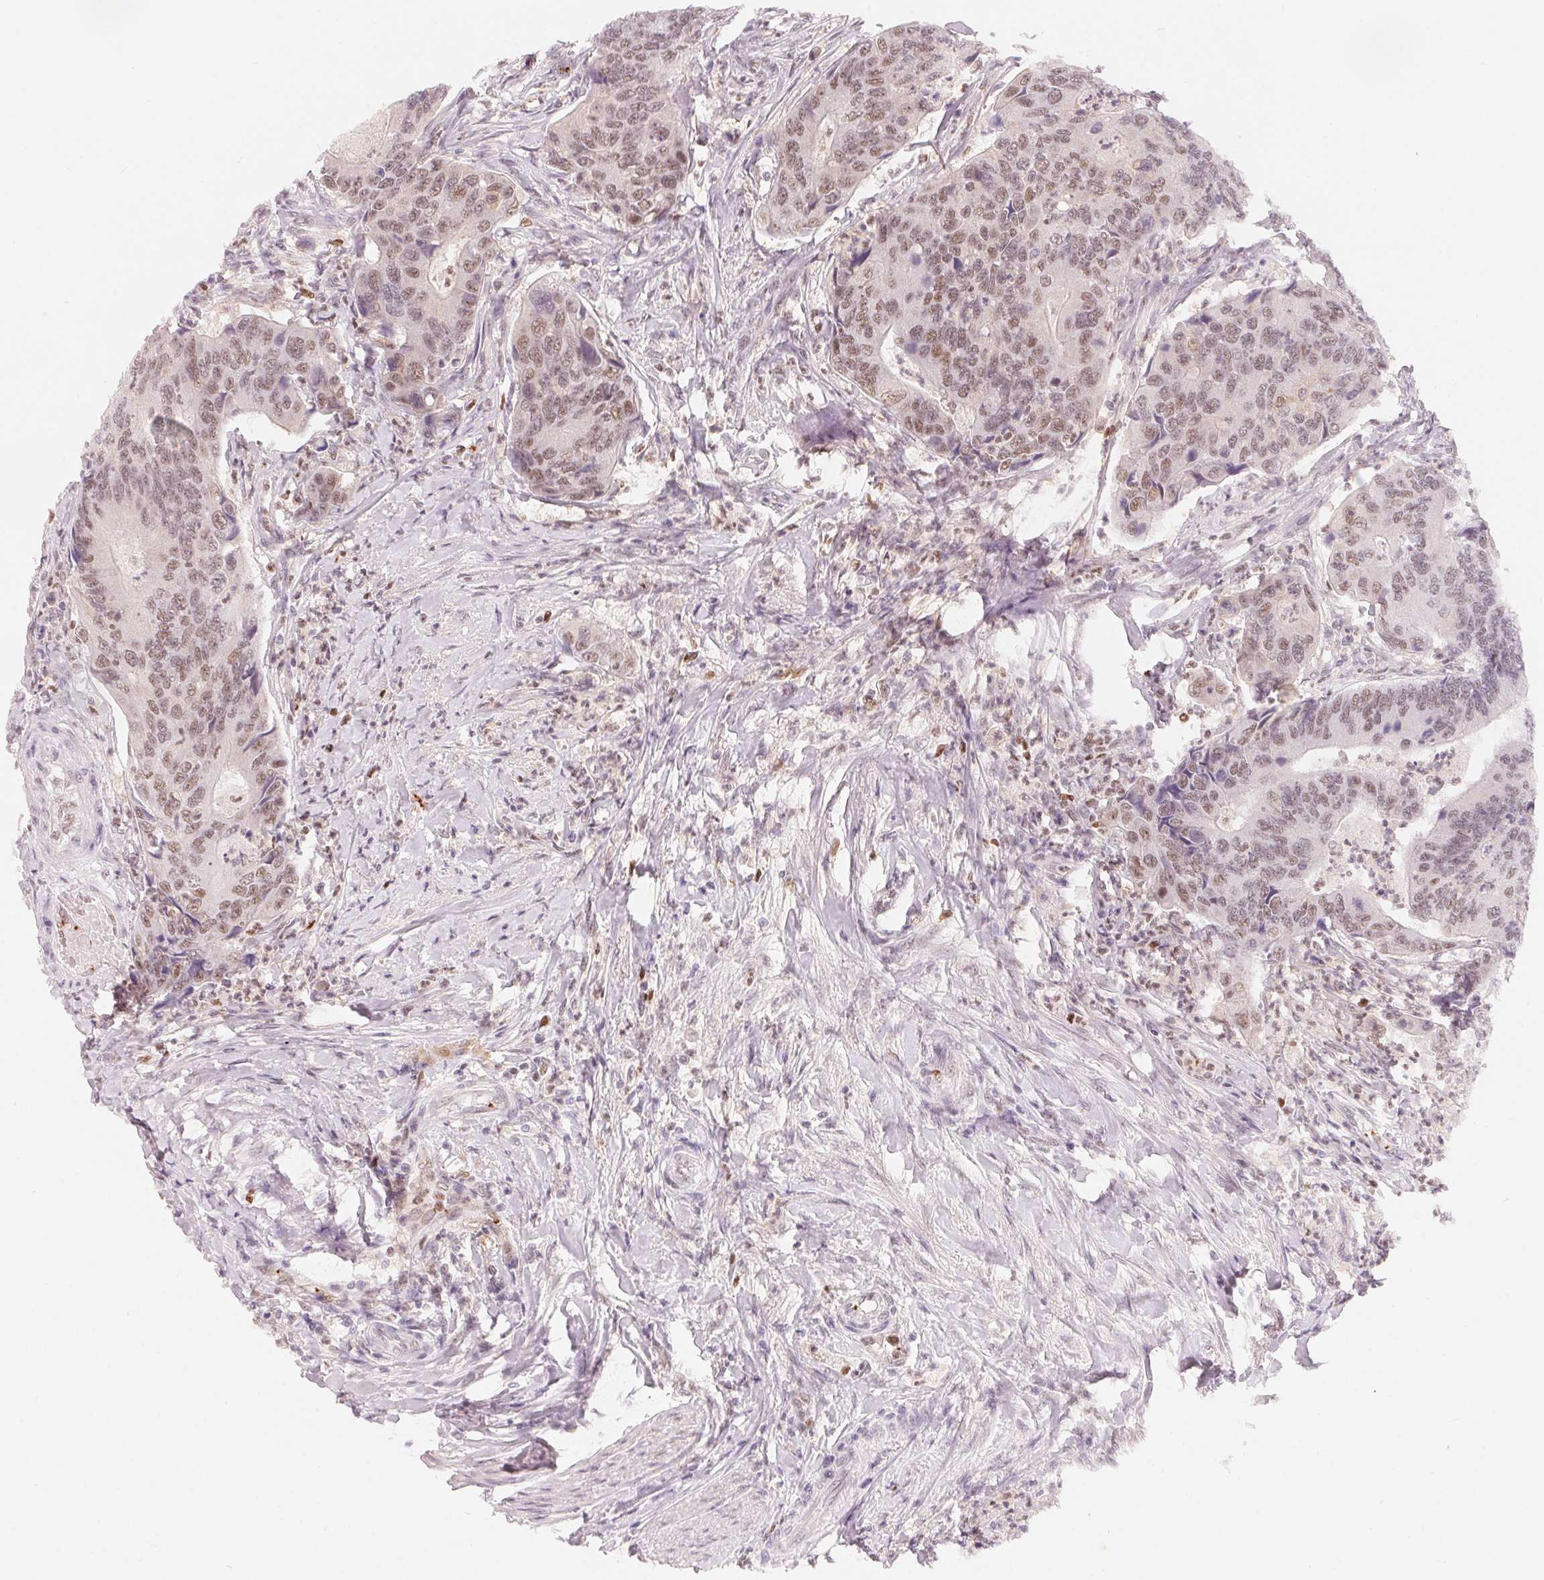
{"staining": {"intensity": "weak", "quantity": ">75%", "location": "nuclear"}, "tissue": "colorectal cancer", "cell_type": "Tumor cells", "image_type": "cancer", "snomed": [{"axis": "morphology", "description": "Adenocarcinoma, NOS"}, {"axis": "topography", "description": "Colon"}], "caption": "Immunohistochemistry staining of colorectal cancer, which displays low levels of weak nuclear expression in about >75% of tumor cells indicating weak nuclear protein staining. The staining was performed using DAB (brown) for protein detection and nuclei were counterstained in hematoxylin (blue).", "gene": "ARHGAP22", "patient": {"sex": "female", "age": 67}}